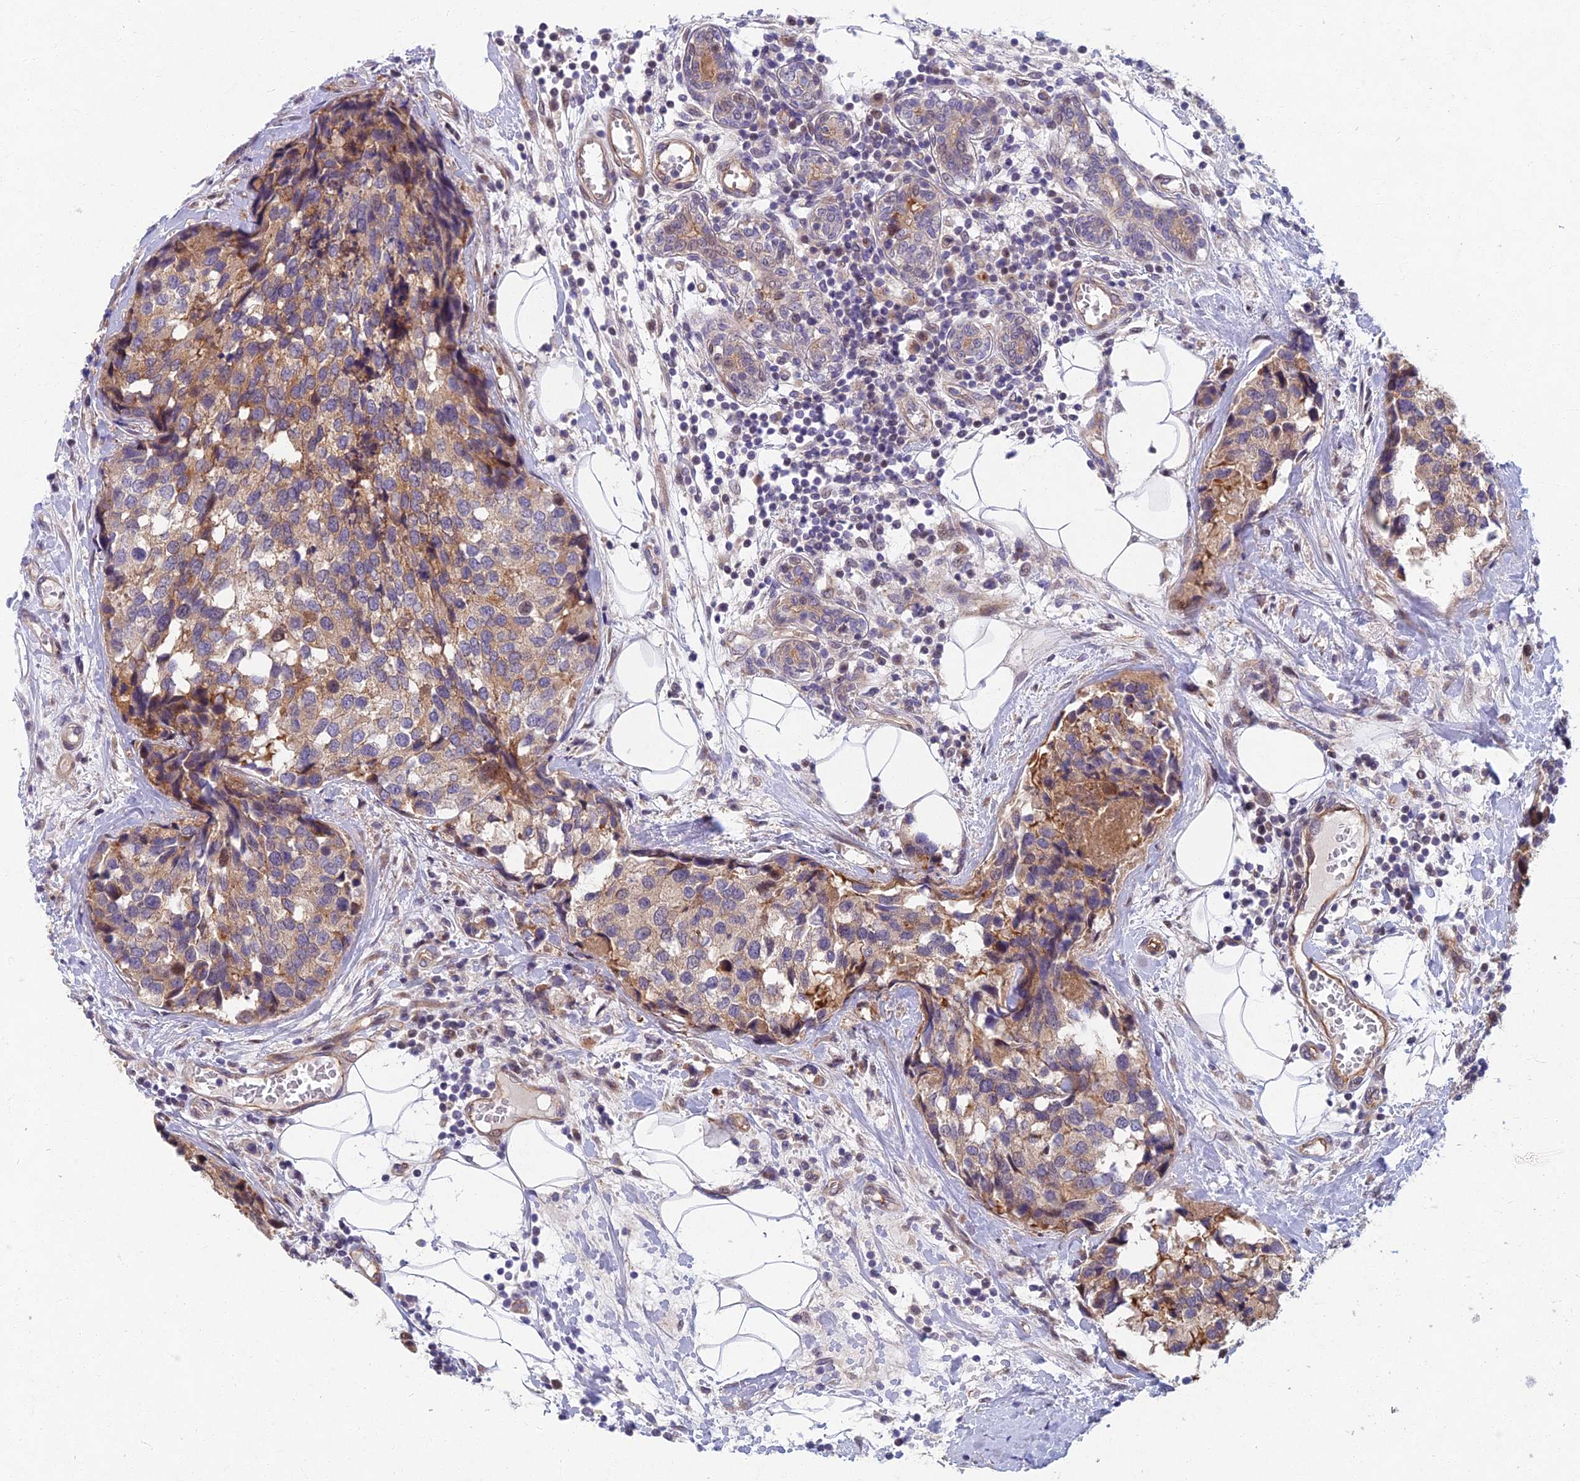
{"staining": {"intensity": "weak", "quantity": "25%-75%", "location": "cytoplasmic/membranous"}, "tissue": "breast cancer", "cell_type": "Tumor cells", "image_type": "cancer", "snomed": [{"axis": "morphology", "description": "Lobular carcinoma"}, {"axis": "topography", "description": "Breast"}], "caption": "IHC staining of breast cancer, which reveals low levels of weak cytoplasmic/membranous positivity in approximately 25%-75% of tumor cells indicating weak cytoplasmic/membranous protein positivity. The staining was performed using DAB (3,3'-diaminobenzidine) (brown) for protein detection and nuclei were counterstained in hematoxylin (blue).", "gene": "RHBDL2", "patient": {"sex": "female", "age": 59}}